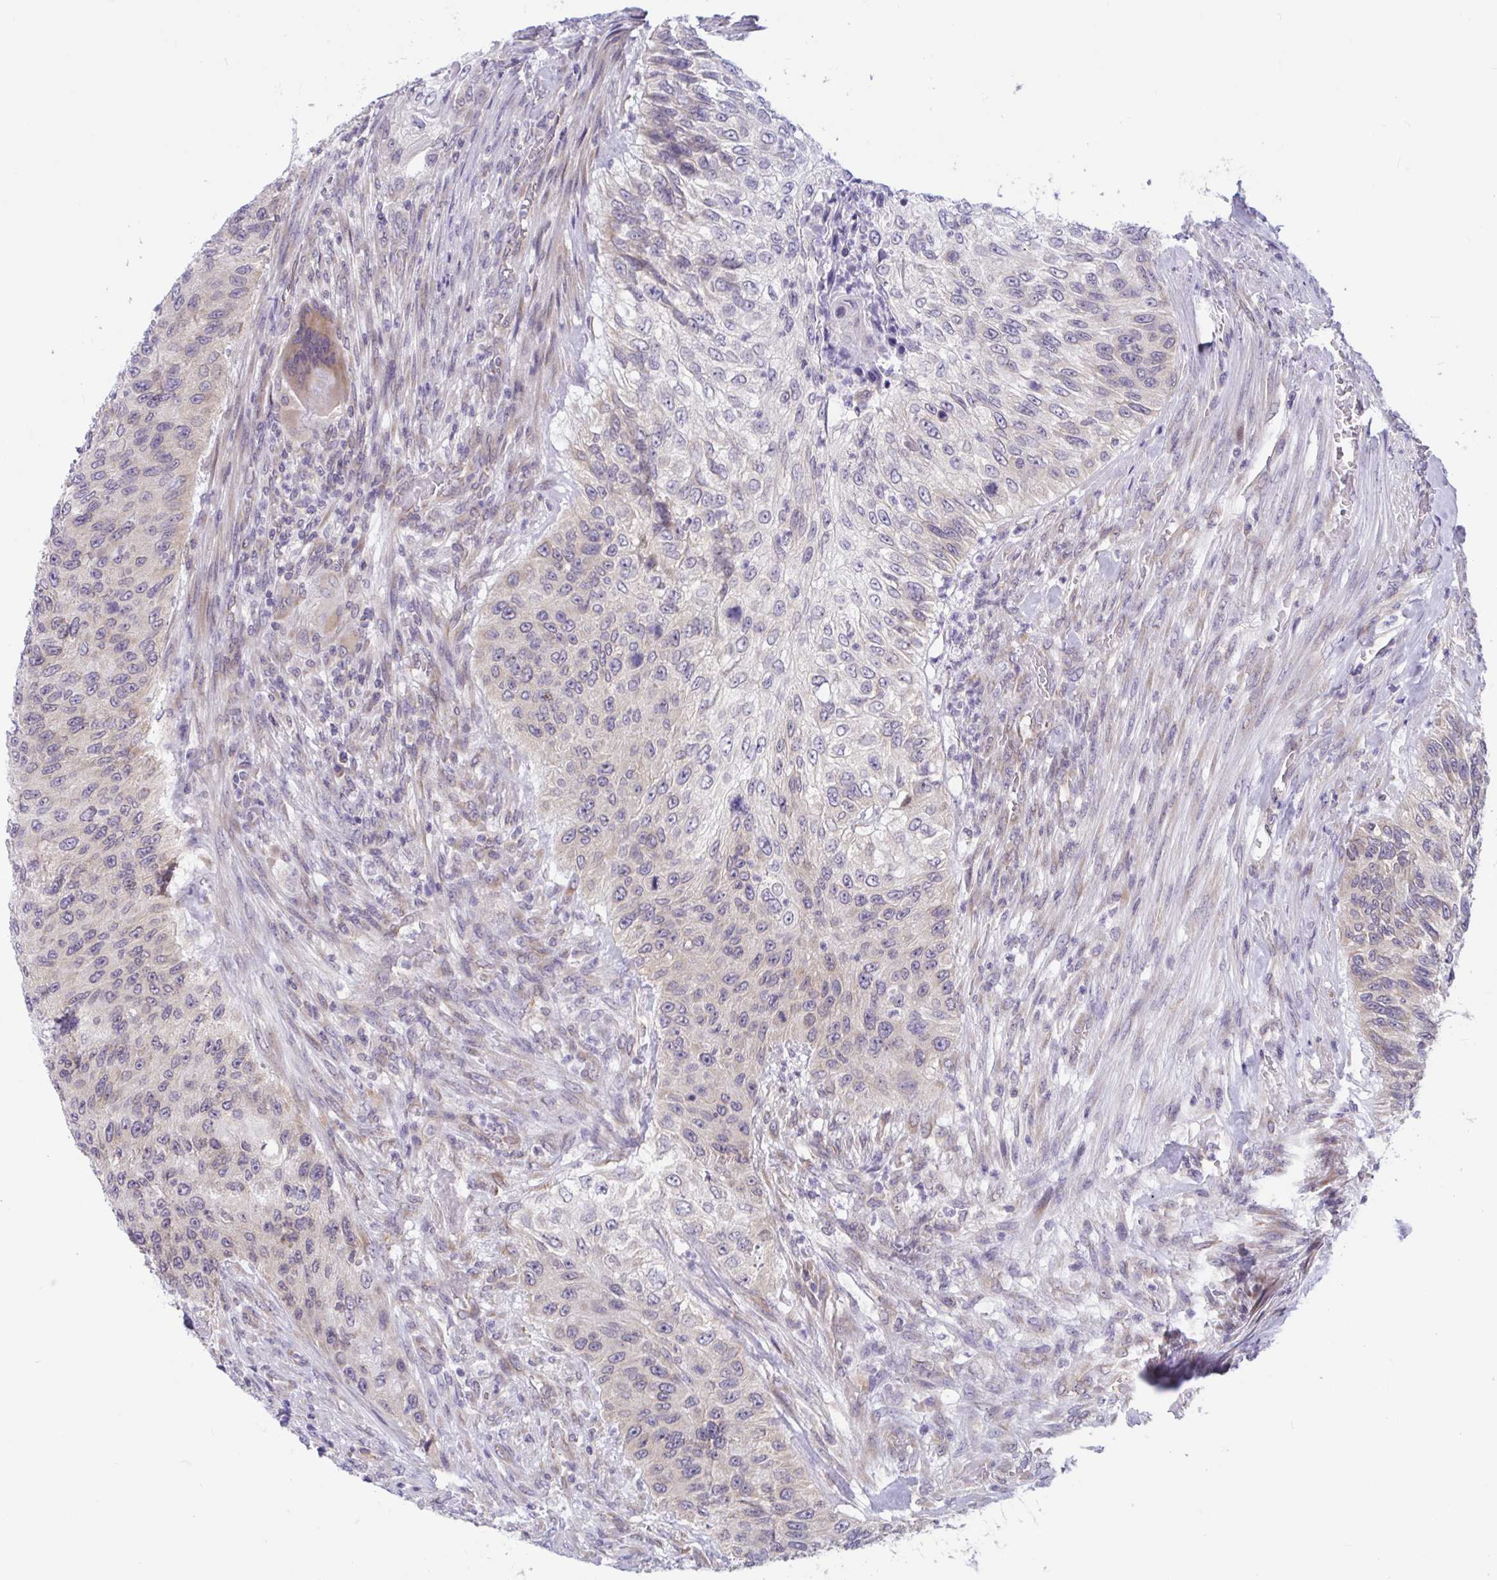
{"staining": {"intensity": "weak", "quantity": "<25%", "location": "cytoplasmic/membranous"}, "tissue": "urothelial cancer", "cell_type": "Tumor cells", "image_type": "cancer", "snomed": [{"axis": "morphology", "description": "Urothelial carcinoma, High grade"}, {"axis": "topography", "description": "Urinary bladder"}], "caption": "Image shows no protein staining in tumor cells of urothelial carcinoma (high-grade) tissue.", "gene": "CAMLG", "patient": {"sex": "female", "age": 60}}